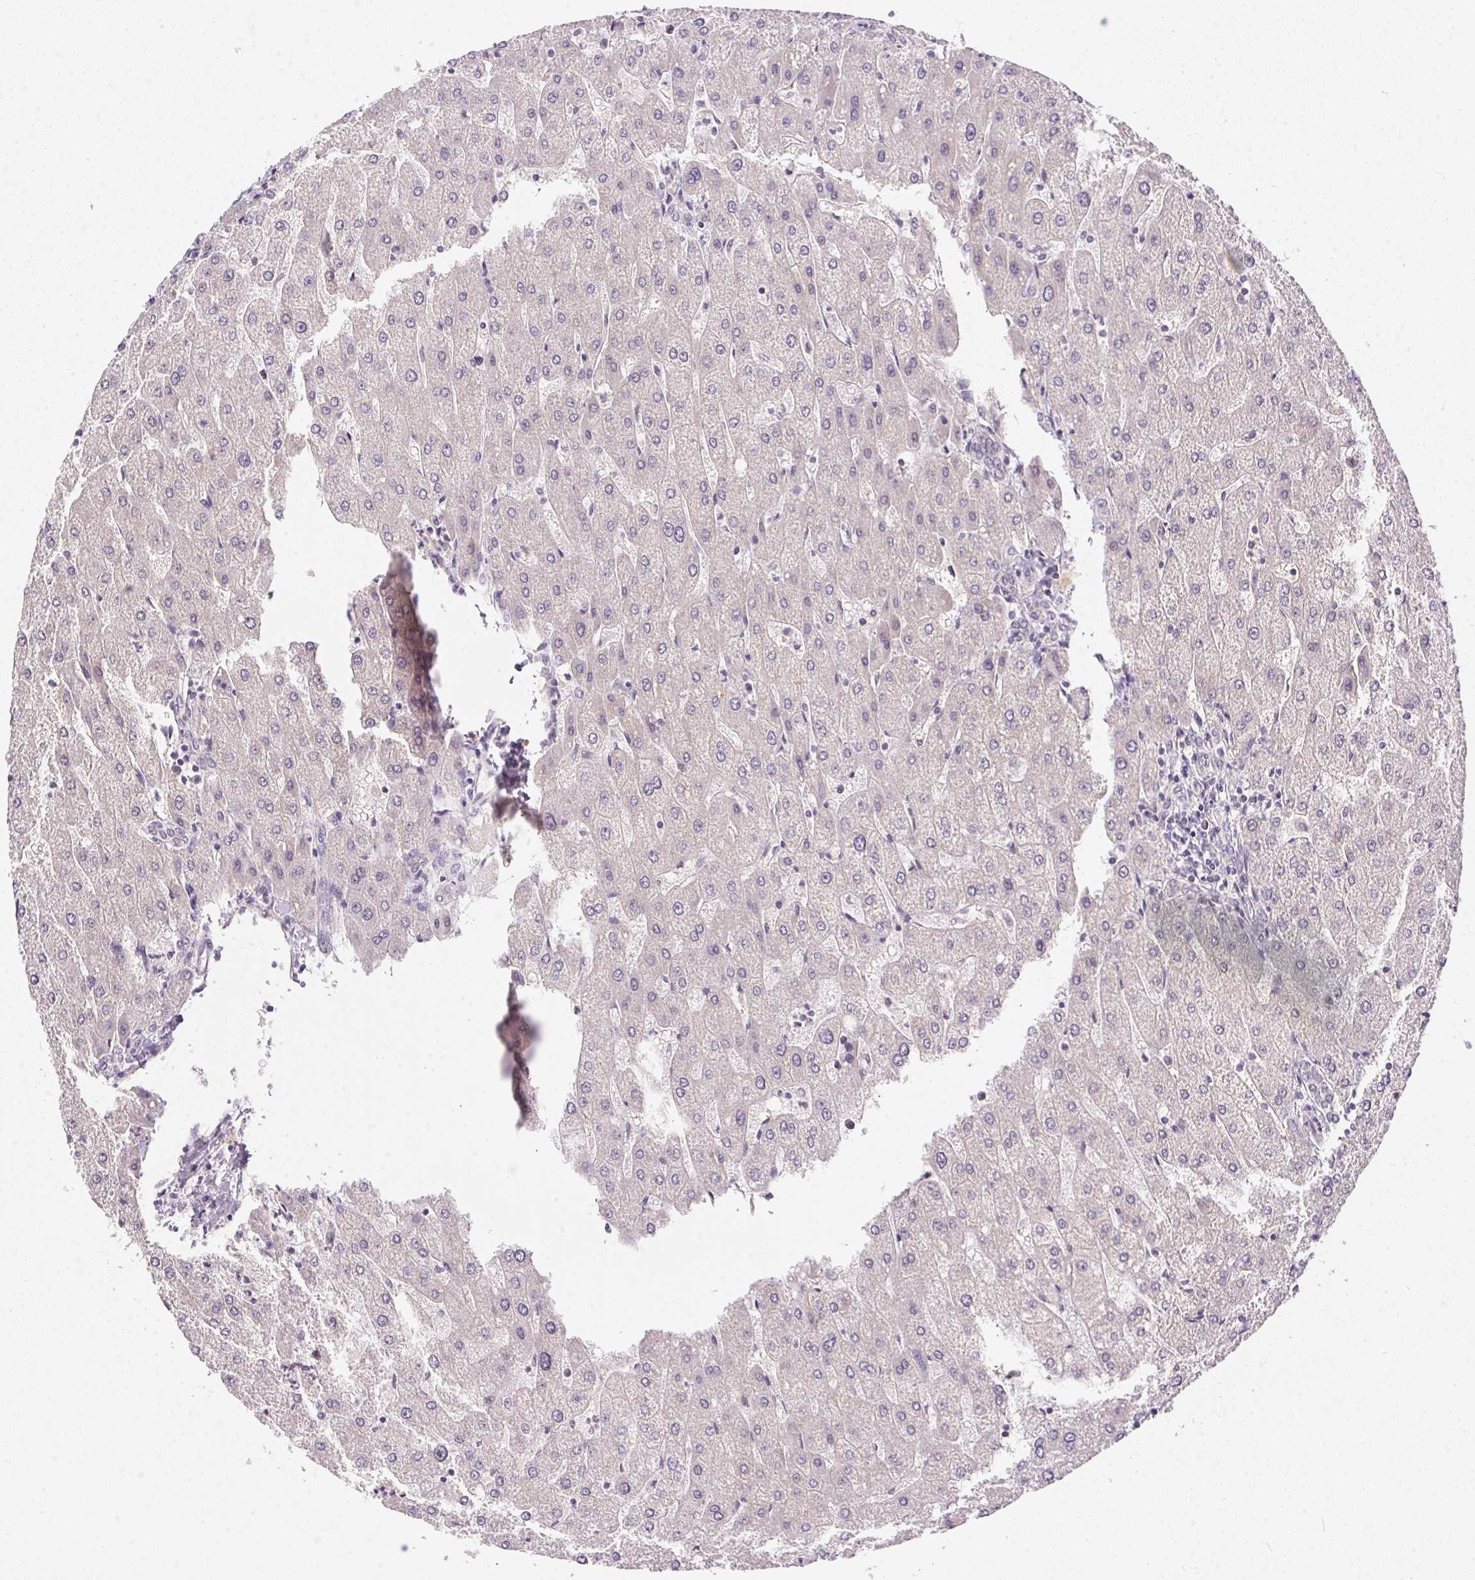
{"staining": {"intensity": "negative", "quantity": "none", "location": "none"}, "tissue": "liver", "cell_type": "Cholangiocytes", "image_type": "normal", "snomed": [{"axis": "morphology", "description": "Normal tissue, NOS"}, {"axis": "topography", "description": "Liver"}], "caption": "The micrograph reveals no staining of cholangiocytes in unremarkable liver. (DAB (3,3'-diaminobenzidine) immunohistochemistry visualized using brightfield microscopy, high magnification).", "gene": "TTC23L", "patient": {"sex": "male", "age": 67}}